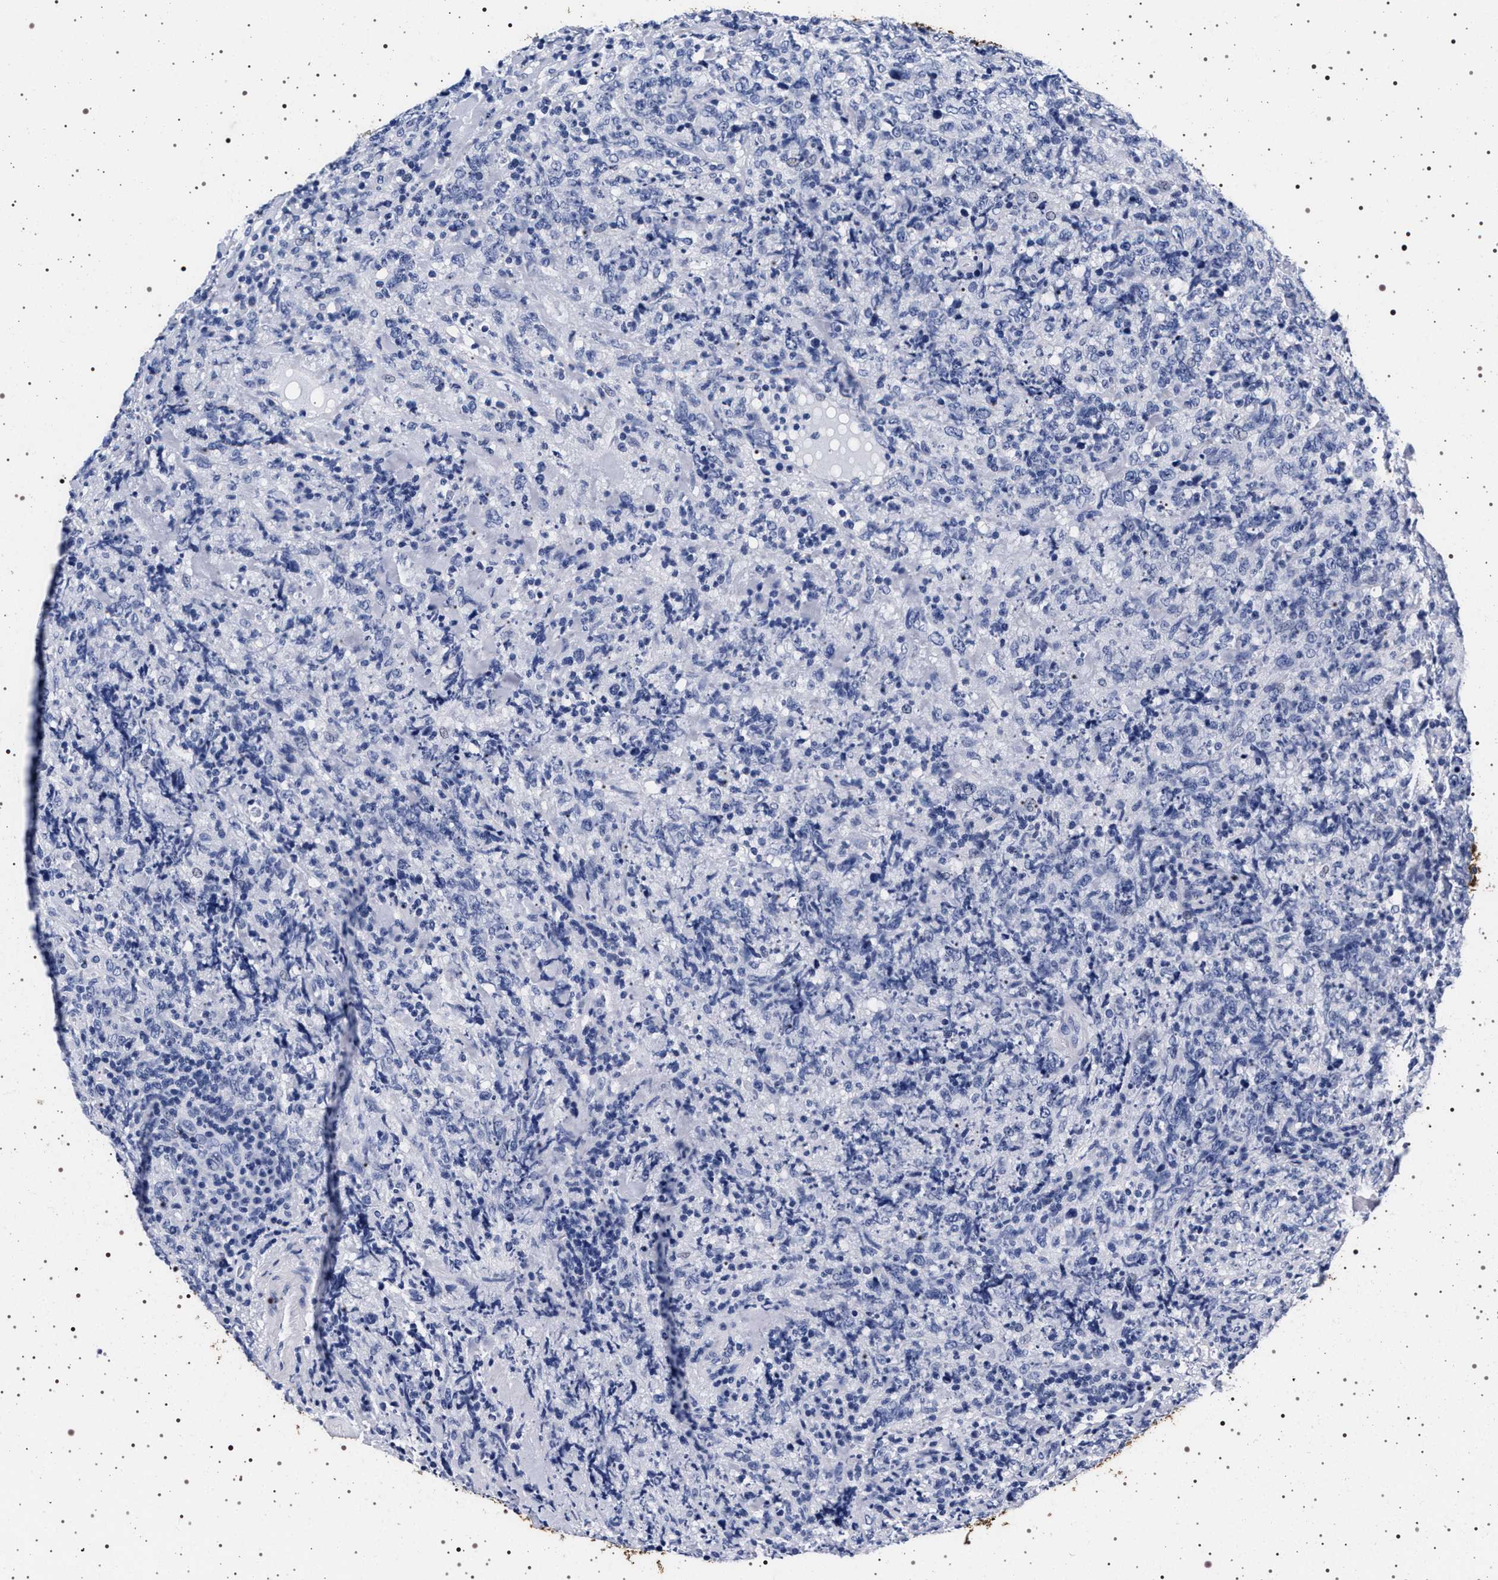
{"staining": {"intensity": "negative", "quantity": "none", "location": "none"}, "tissue": "lymphoma", "cell_type": "Tumor cells", "image_type": "cancer", "snomed": [{"axis": "morphology", "description": "Malignant lymphoma, non-Hodgkin's type, High grade"}, {"axis": "topography", "description": "Tonsil"}], "caption": "Tumor cells show no significant positivity in high-grade malignant lymphoma, non-Hodgkin's type. The staining was performed using DAB (3,3'-diaminobenzidine) to visualize the protein expression in brown, while the nuclei were stained in blue with hematoxylin (Magnification: 20x).", "gene": "SYN1", "patient": {"sex": "female", "age": 36}}